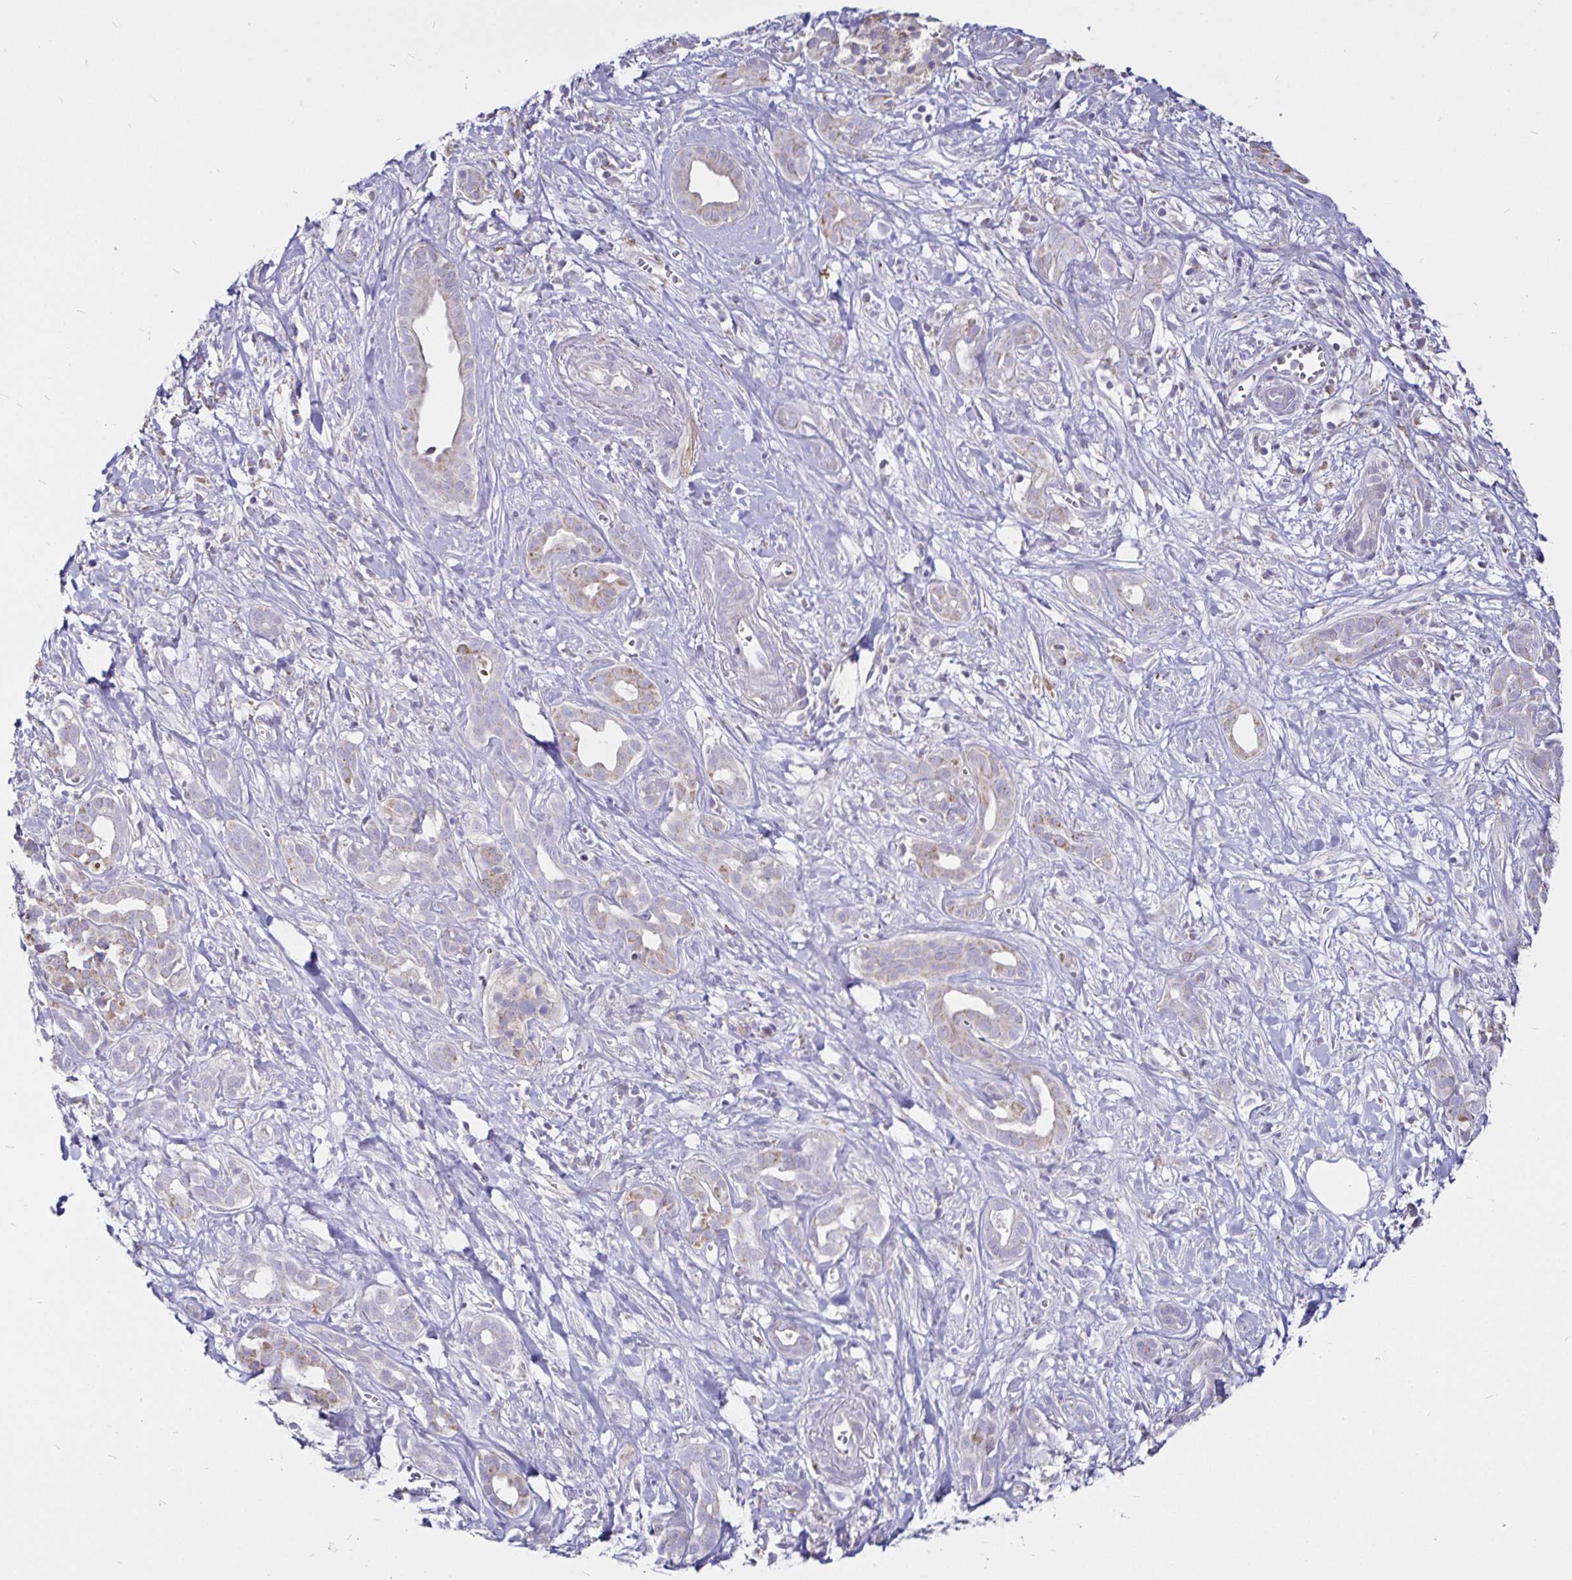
{"staining": {"intensity": "weak", "quantity": "<25%", "location": "cytoplasmic/membranous"}, "tissue": "pancreatic cancer", "cell_type": "Tumor cells", "image_type": "cancer", "snomed": [{"axis": "morphology", "description": "Adenocarcinoma, NOS"}, {"axis": "topography", "description": "Pancreas"}], "caption": "This histopathology image is of pancreatic cancer (adenocarcinoma) stained with immunohistochemistry to label a protein in brown with the nuclei are counter-stained blue. There is no expression in tumor cells.", "gene": "PGAM2", "patient": {"sex": "male", "age": 61}}